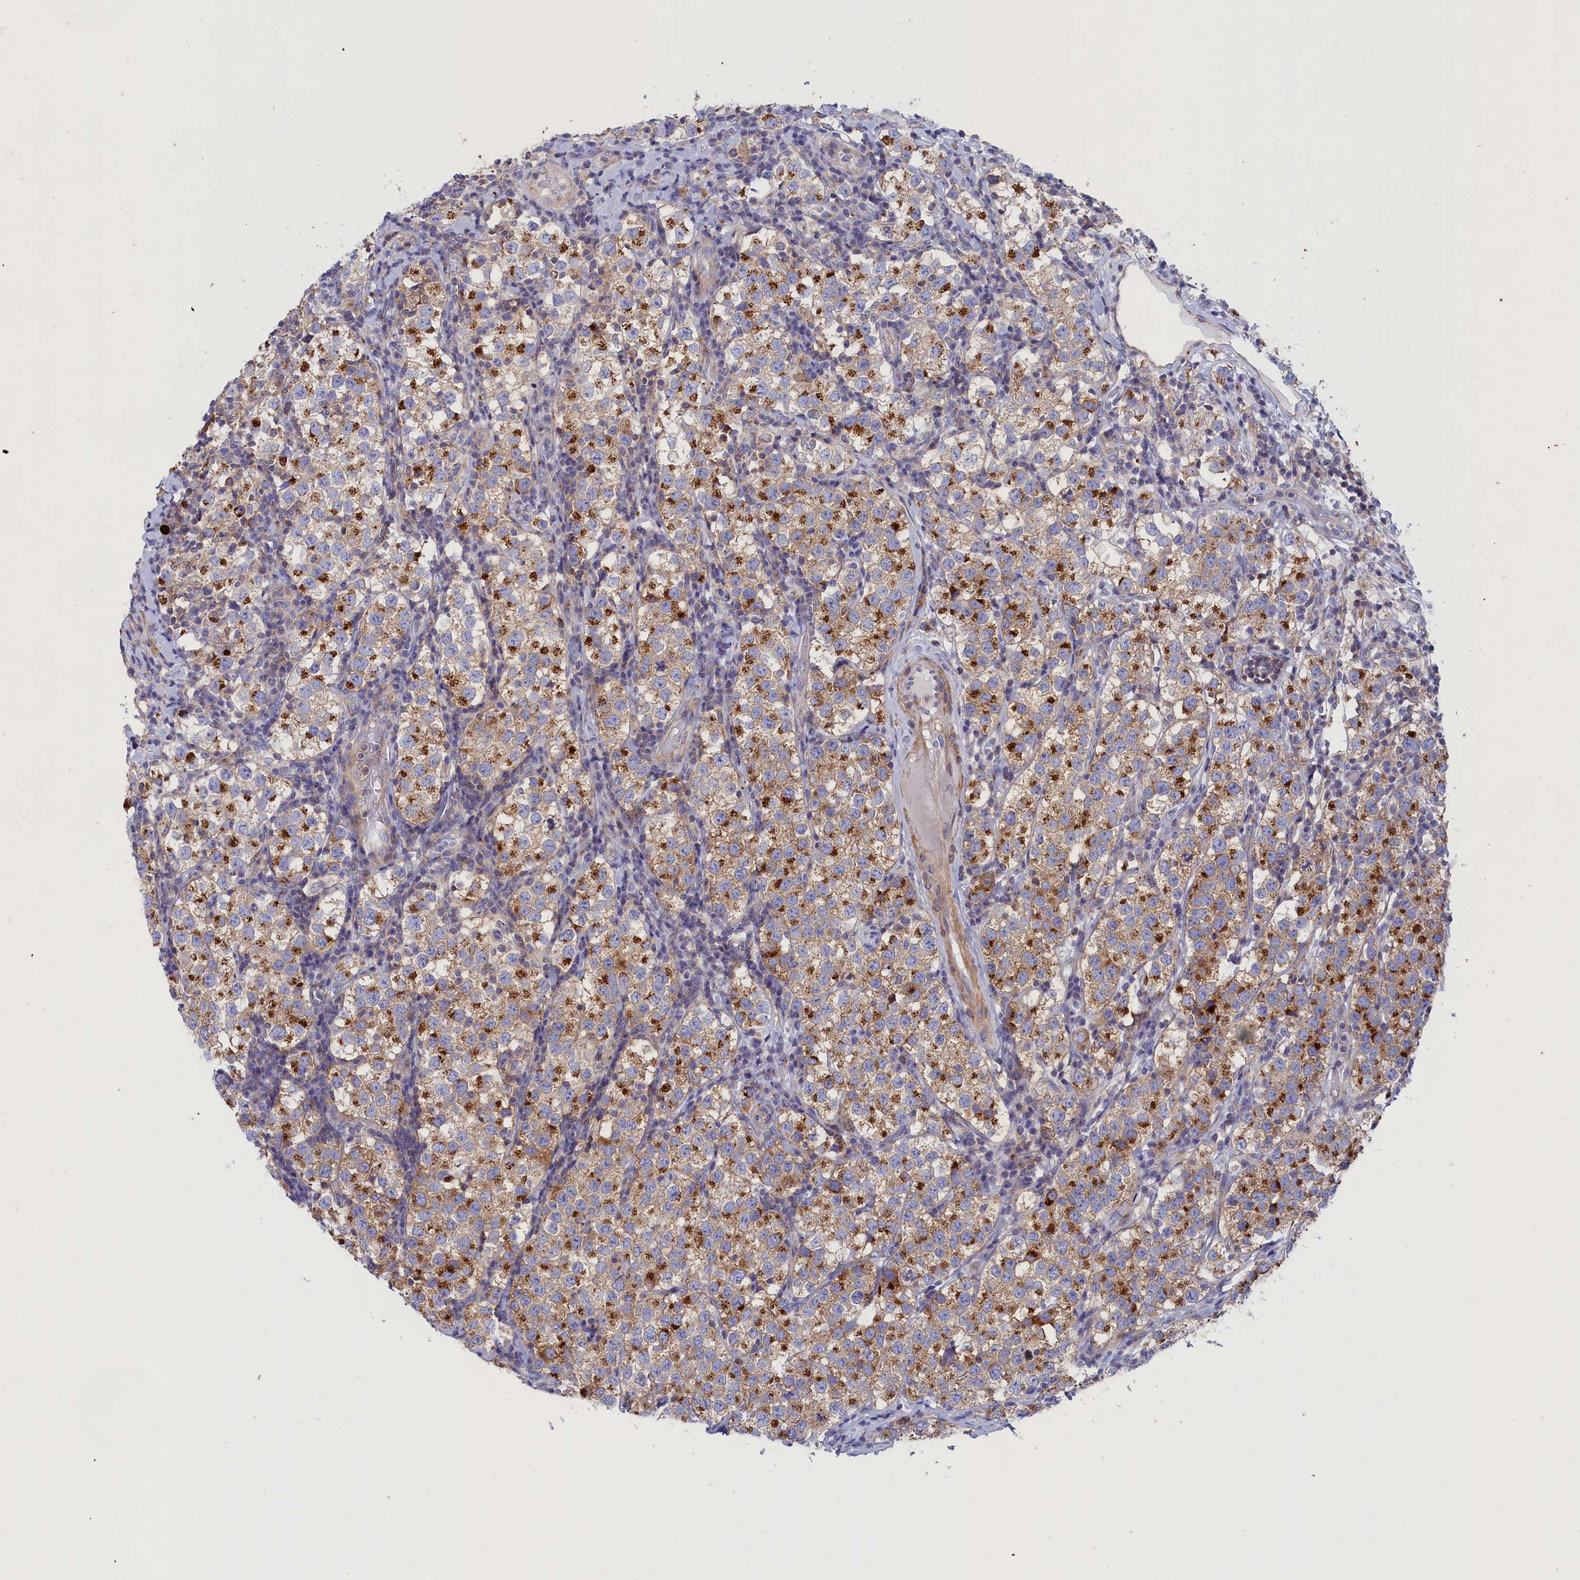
{"staining": {"intensity": "strong", "quantity": "25%-75%", "location": "cytoplasmic/membranous"}, "tissue": "testis cancer", "cell_type": "Tumor cells", "image_type": "cancer", "snomed": [{"axis": "morphology", "description": "Seminoma, NOS"}, {"axis": "topography", "description": "Testis"}], "caption": "Strong cytoplasmic/membranous expression for a protein is identified in about 25%-75% of tumor cells of seminoma (testis) using immunohistochemistry.", "gene": "SCAMP4", "patient": {"sex": "male", "age": 34}}